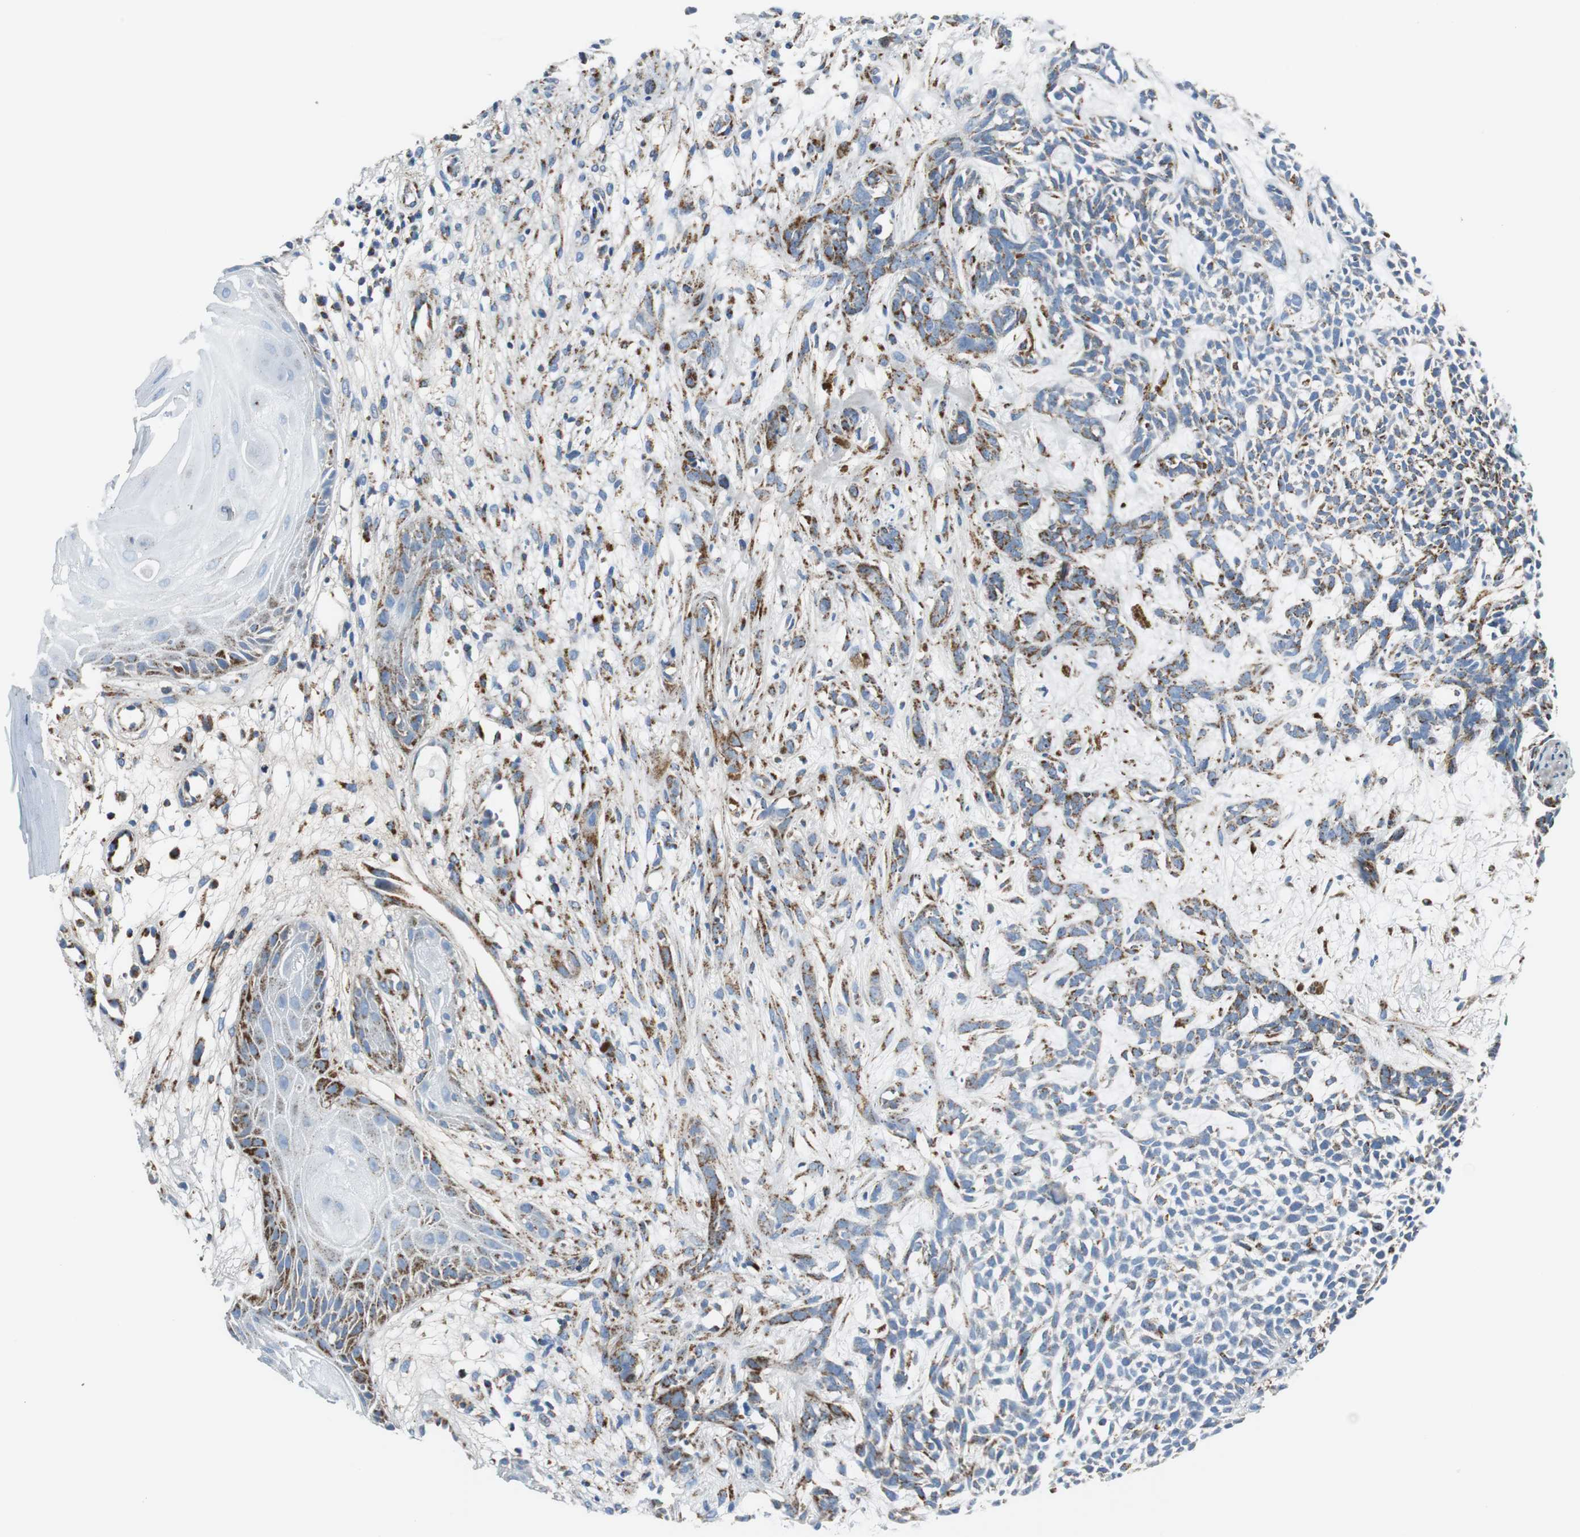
{"staining": {"intensity": "strong", "quantity": "<25%", "location": "cytoplasmic/membranous"}, "tissue": "skin cancer", "cell_type": "Tumor cells", "image_type": "cancer", "snomed": [{"axis": "morphology", "description": "Basal cell carcinoma"}, {"axis": "topography", "description": "Skin"}], "caption": "The micrograph exhibits a brown stain indicating the presence of a protein in the cytoplasmic/membranous of tumor cells in skin cancer (basal cell carcinoma). The staining was performed using DAB (3,3'-diaminobenzidine) to visualize the protein expression in brown, while the nuclei were stained in blue with hematoxylin (Magnification: 20x).", "gene": "C1QTNF7", "patient": {"sex": "female", "age": 84}}